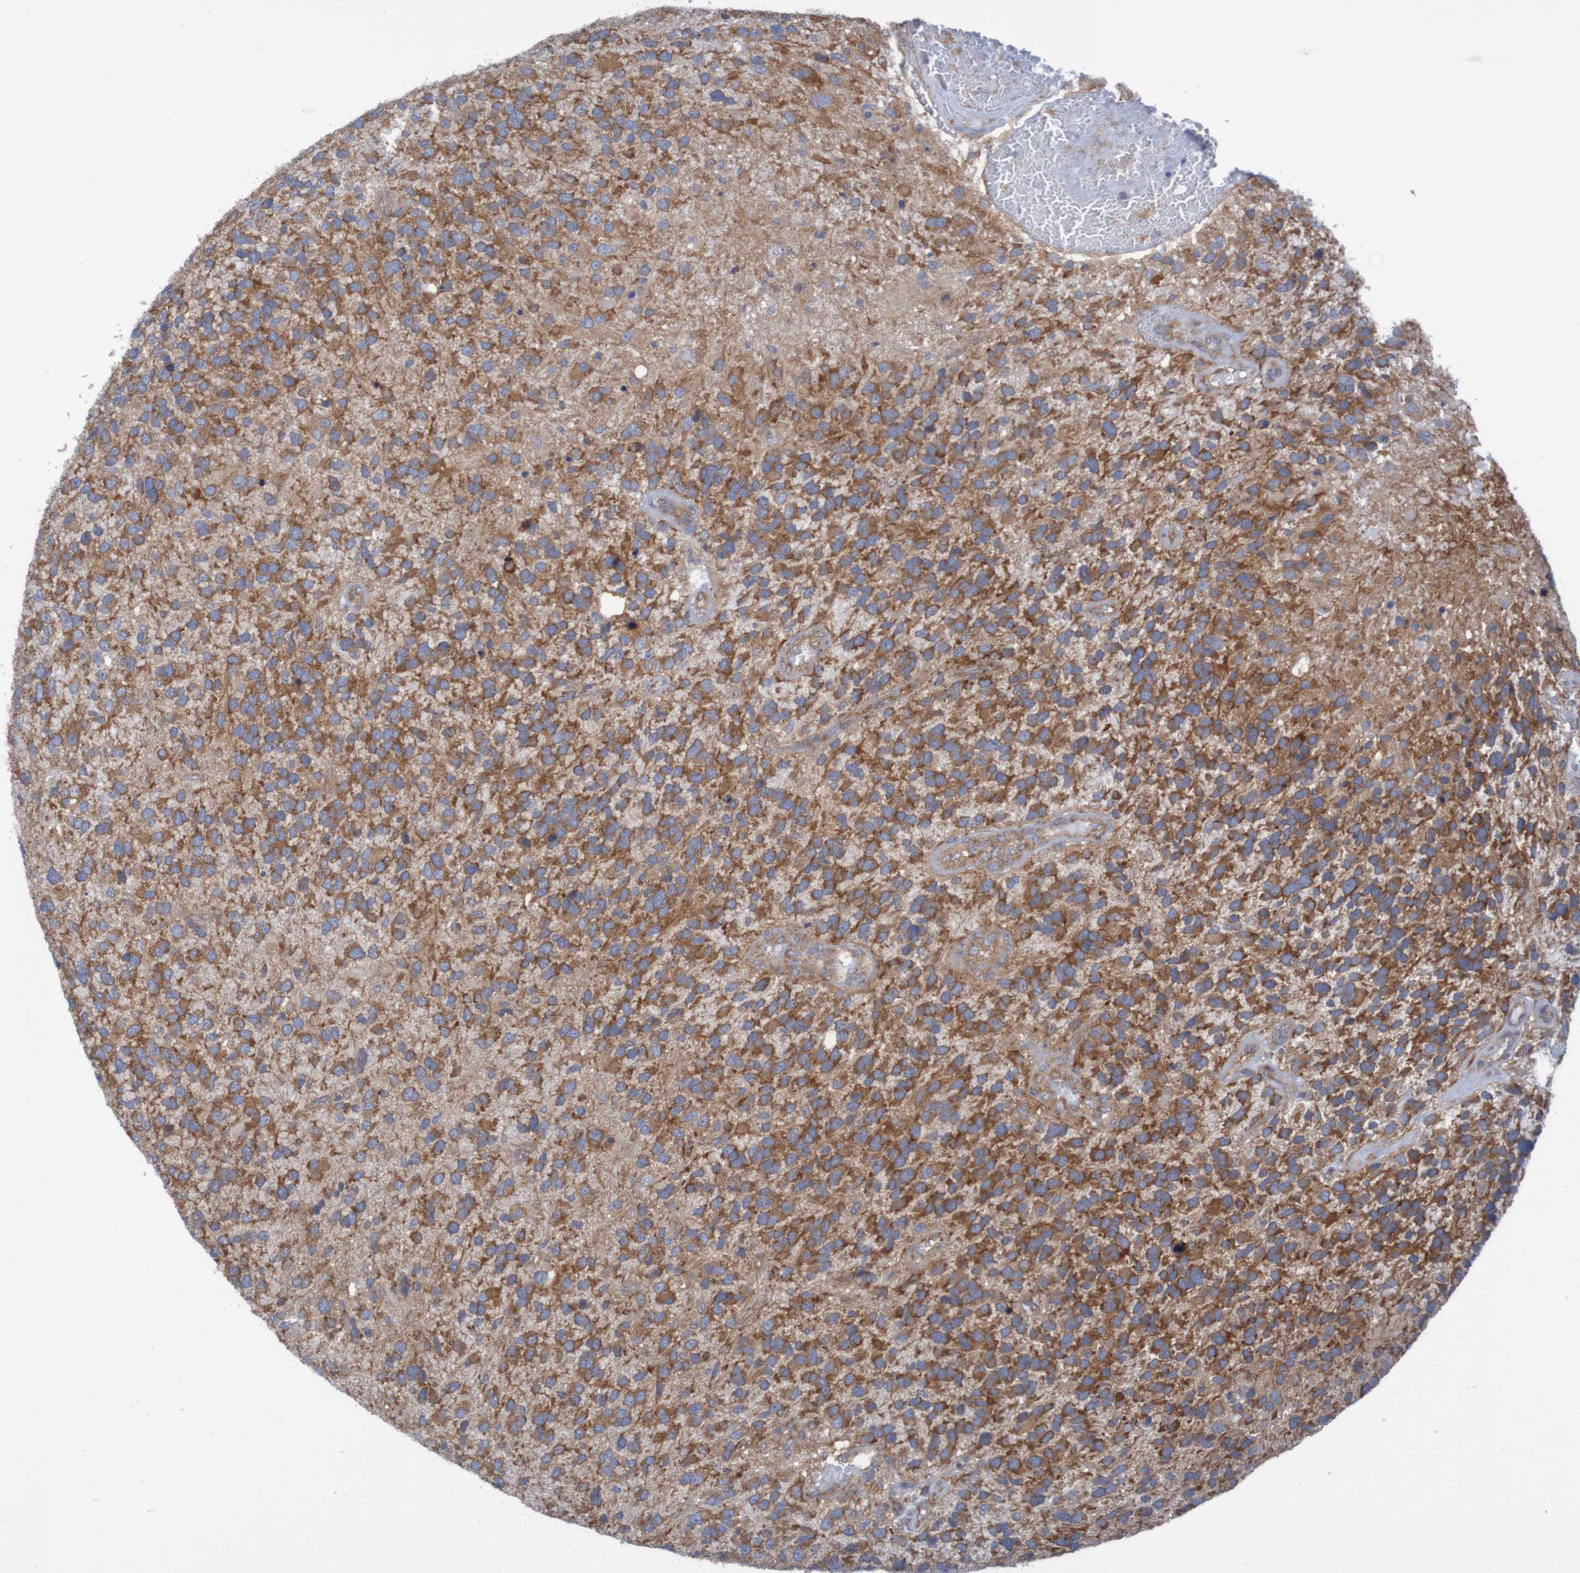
{"staining": {"intensity": "strong", "quantity": ">75%", "location": "cytoplasmic/membranous"}, "tissue": "glioma", "cell_type": "Tumor cells", "image_type": "cancer", "snomed": [{"axis": "morphology", "description": "Glioma, malignant, High grade"}, {"axis": "topography", "description": "Brain"}], "caption": "DAB (3,3'-diaminobenzidine) immunohistochemical staining of human glioma displays strong cytoplasmic/membranous protein expression in approximately >75% of tumor cells.", "gene": "LRRC47", "patient": {"sex": "female", "age": 58}}